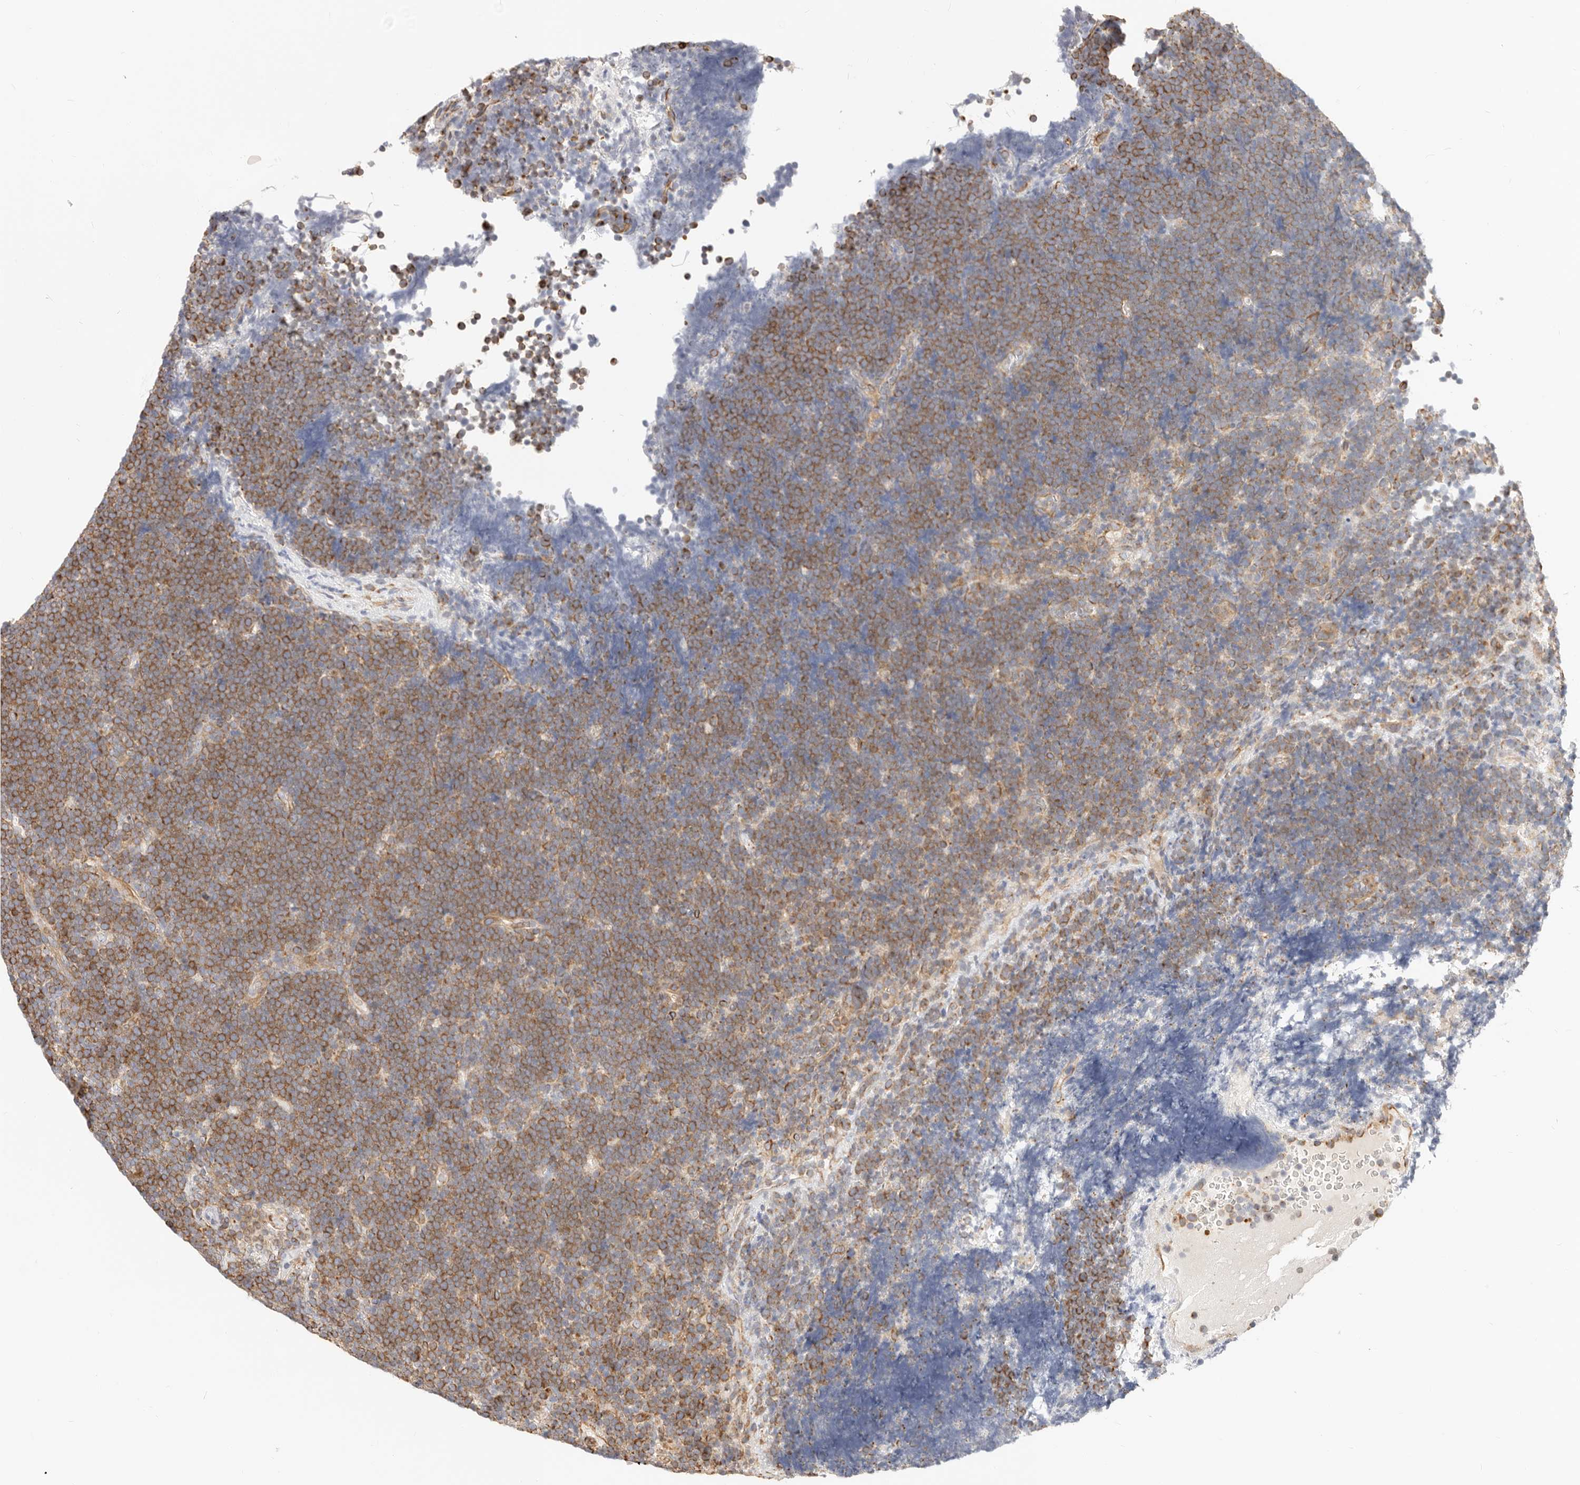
{"staining": {"intensity": "moderate", "quantity": ">75%", "location": "cytoplasmic/membranous"}, "tissue": "lymphoma", "cell_type": "Tumor cells", "image_type": "cancer", "snomed": [{"axis": "morphology", "description": "Malignant lymphoma, non-Hodgkin's type, High grade"}, {"axis": "topography", "description": "Lymph node"}], "caption": "Malignant lymphoma, non-Hodgkin's type (high-grade) was stained to show a protein in brown. There is medium levels of moderate cytoplasmic/membranous positivity in about >75% of tumor cells.", "gene": "DTNBP1", "patient": {"sex": "male", "age": 13}}